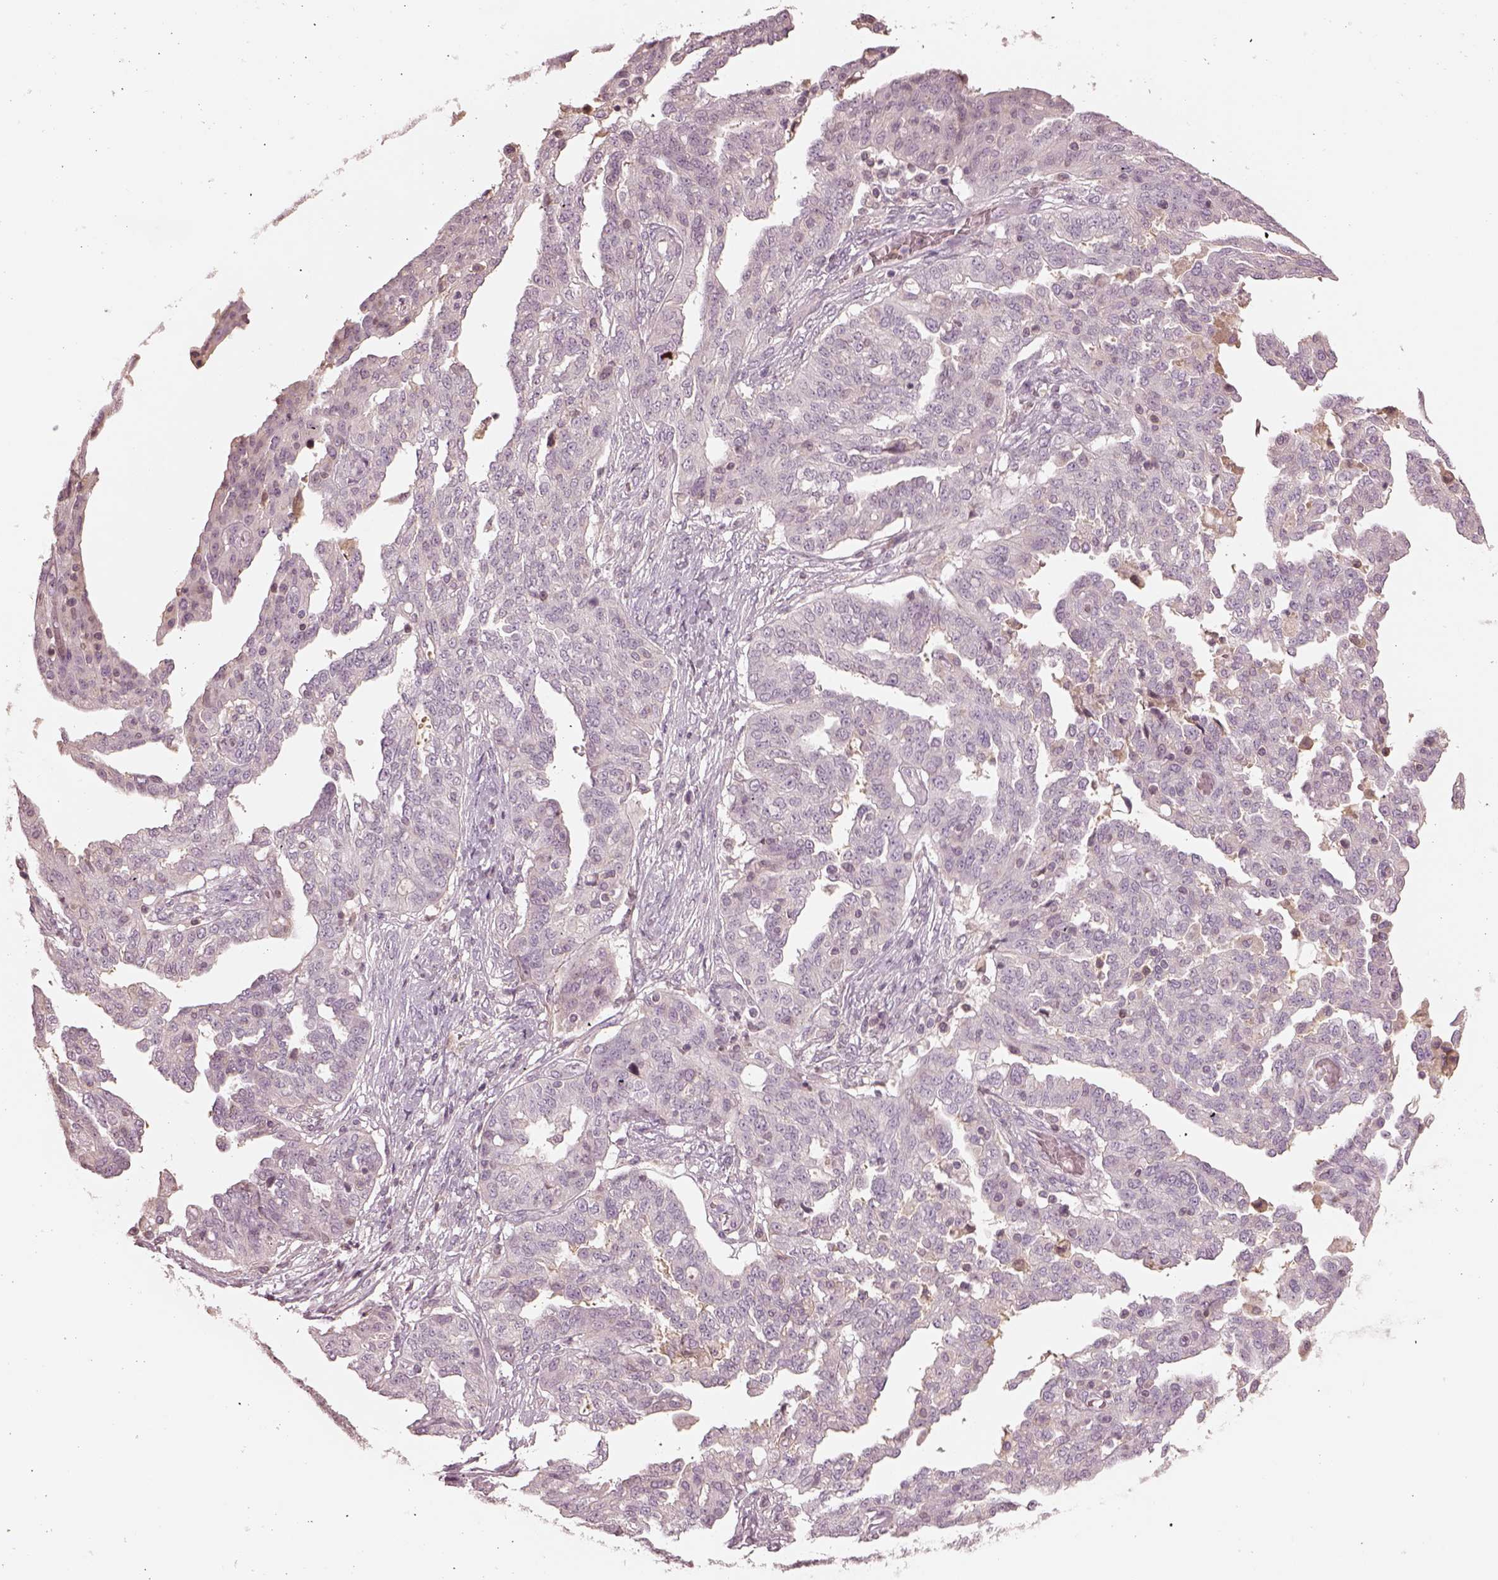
{"staining": {"intensity": "negative", "quantity": "none", "location": "none"}, "tissue": "ovarian cancer", "cell_type": "Tumor cells", "image_type": "cancer", "snomed": [{"axis": "morphology", "description": "Cystadenocarcinoma, serous, NOS"}, {"axis": "topography", "description": "Ovary"}], "caption": "Immunohistochemistry (IHC) micrograph of ovarian serous cystadenocarcinoma stained for a protein (brown), which shows no expression in tumor cells. (DAB immunohistochemistry, high magnification).", "gene": "TLX3", "patient": {"sex": "female", "age": 67}}